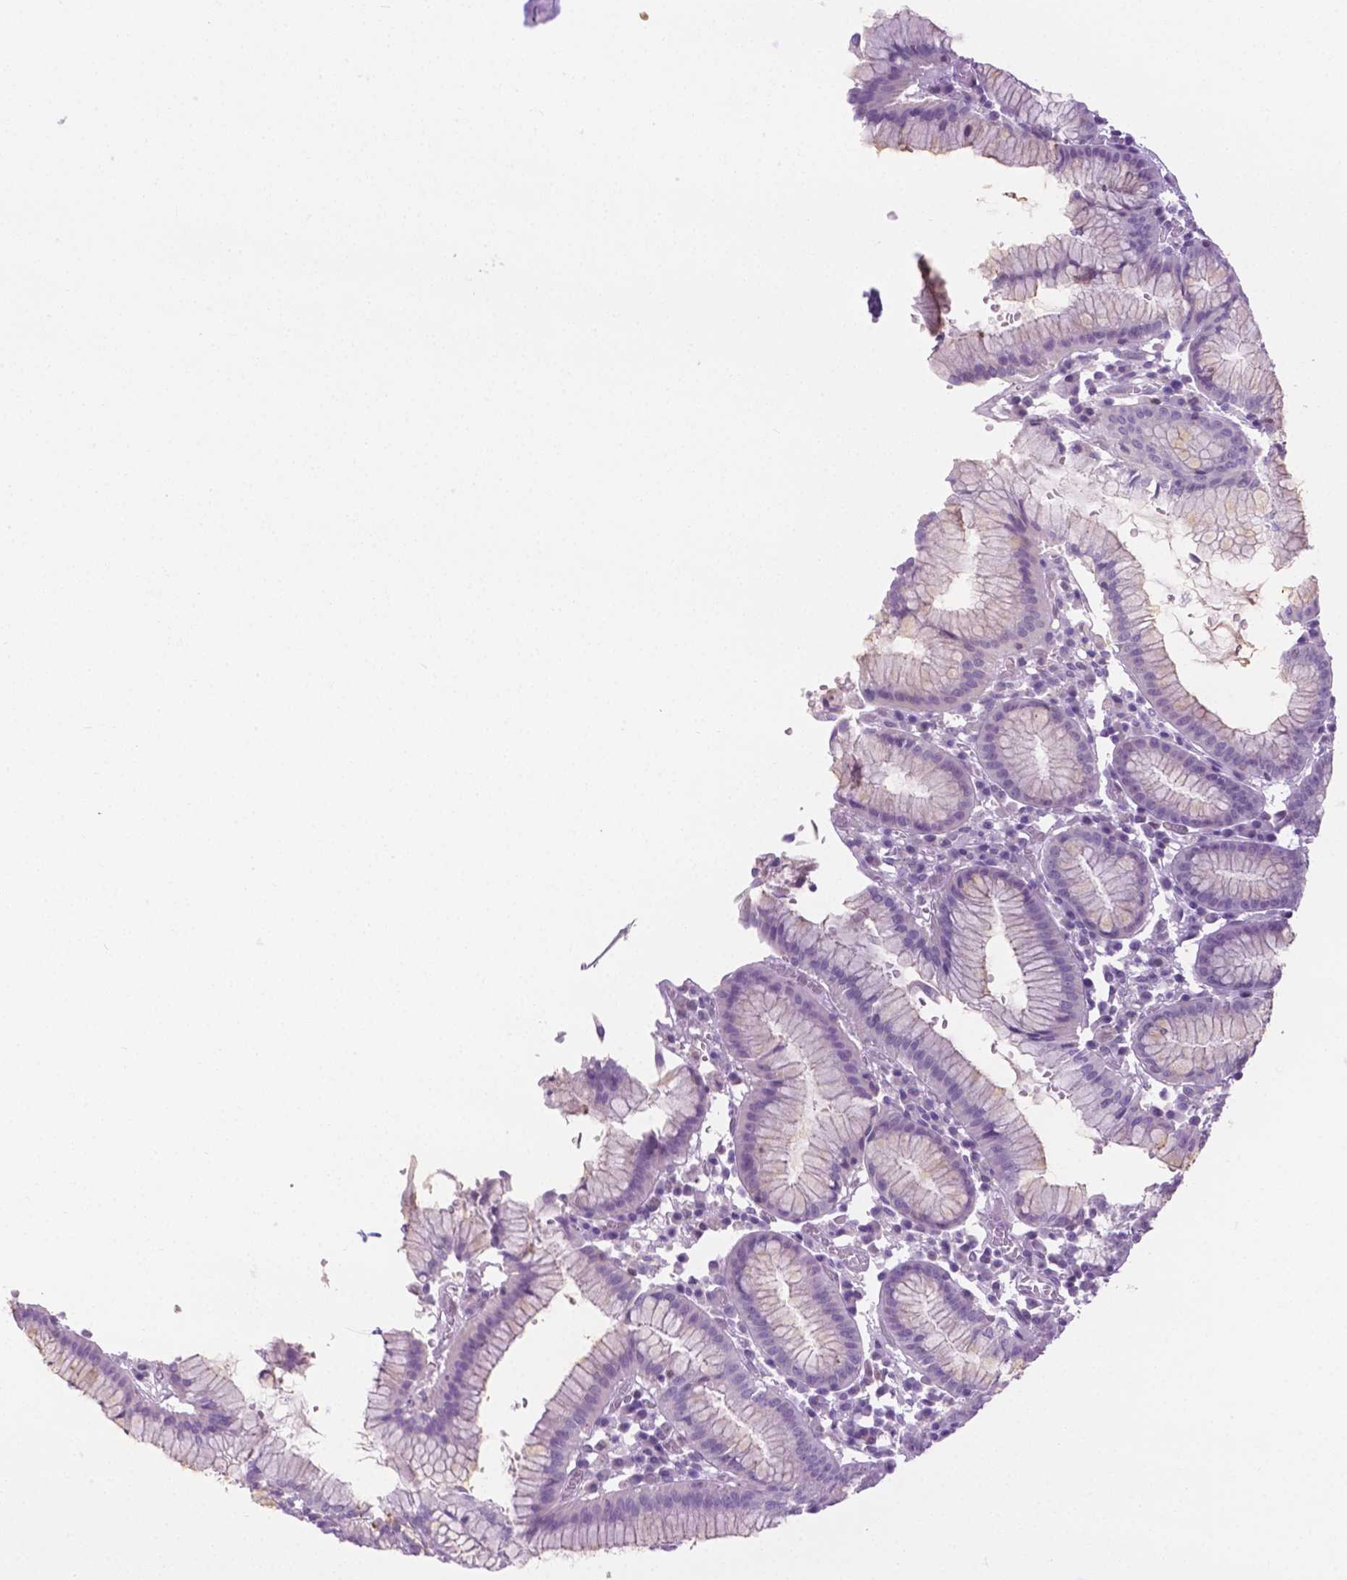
{"staining": {"intensity": "negative", "quantity": "none", "location": "none"}, "tissue": "stomach", "cell_type": "Glandular cells", "image_type": "normal", "snomed": [{"axis": "morphology", "description": "Normal tissue, NOS"}, {"axis": "topography", "description": "Stomach"}], "caption": "The immunohistochemistry histopathology image has no significant positivity in glandular cells of stomach. (DAB (3,3'-diaminobenzidine) immunohistochemistry visualized using brightfield microscopy, high magnification).", "gene": "SGTB", "patient": {"sex": "male", "age": 55}}